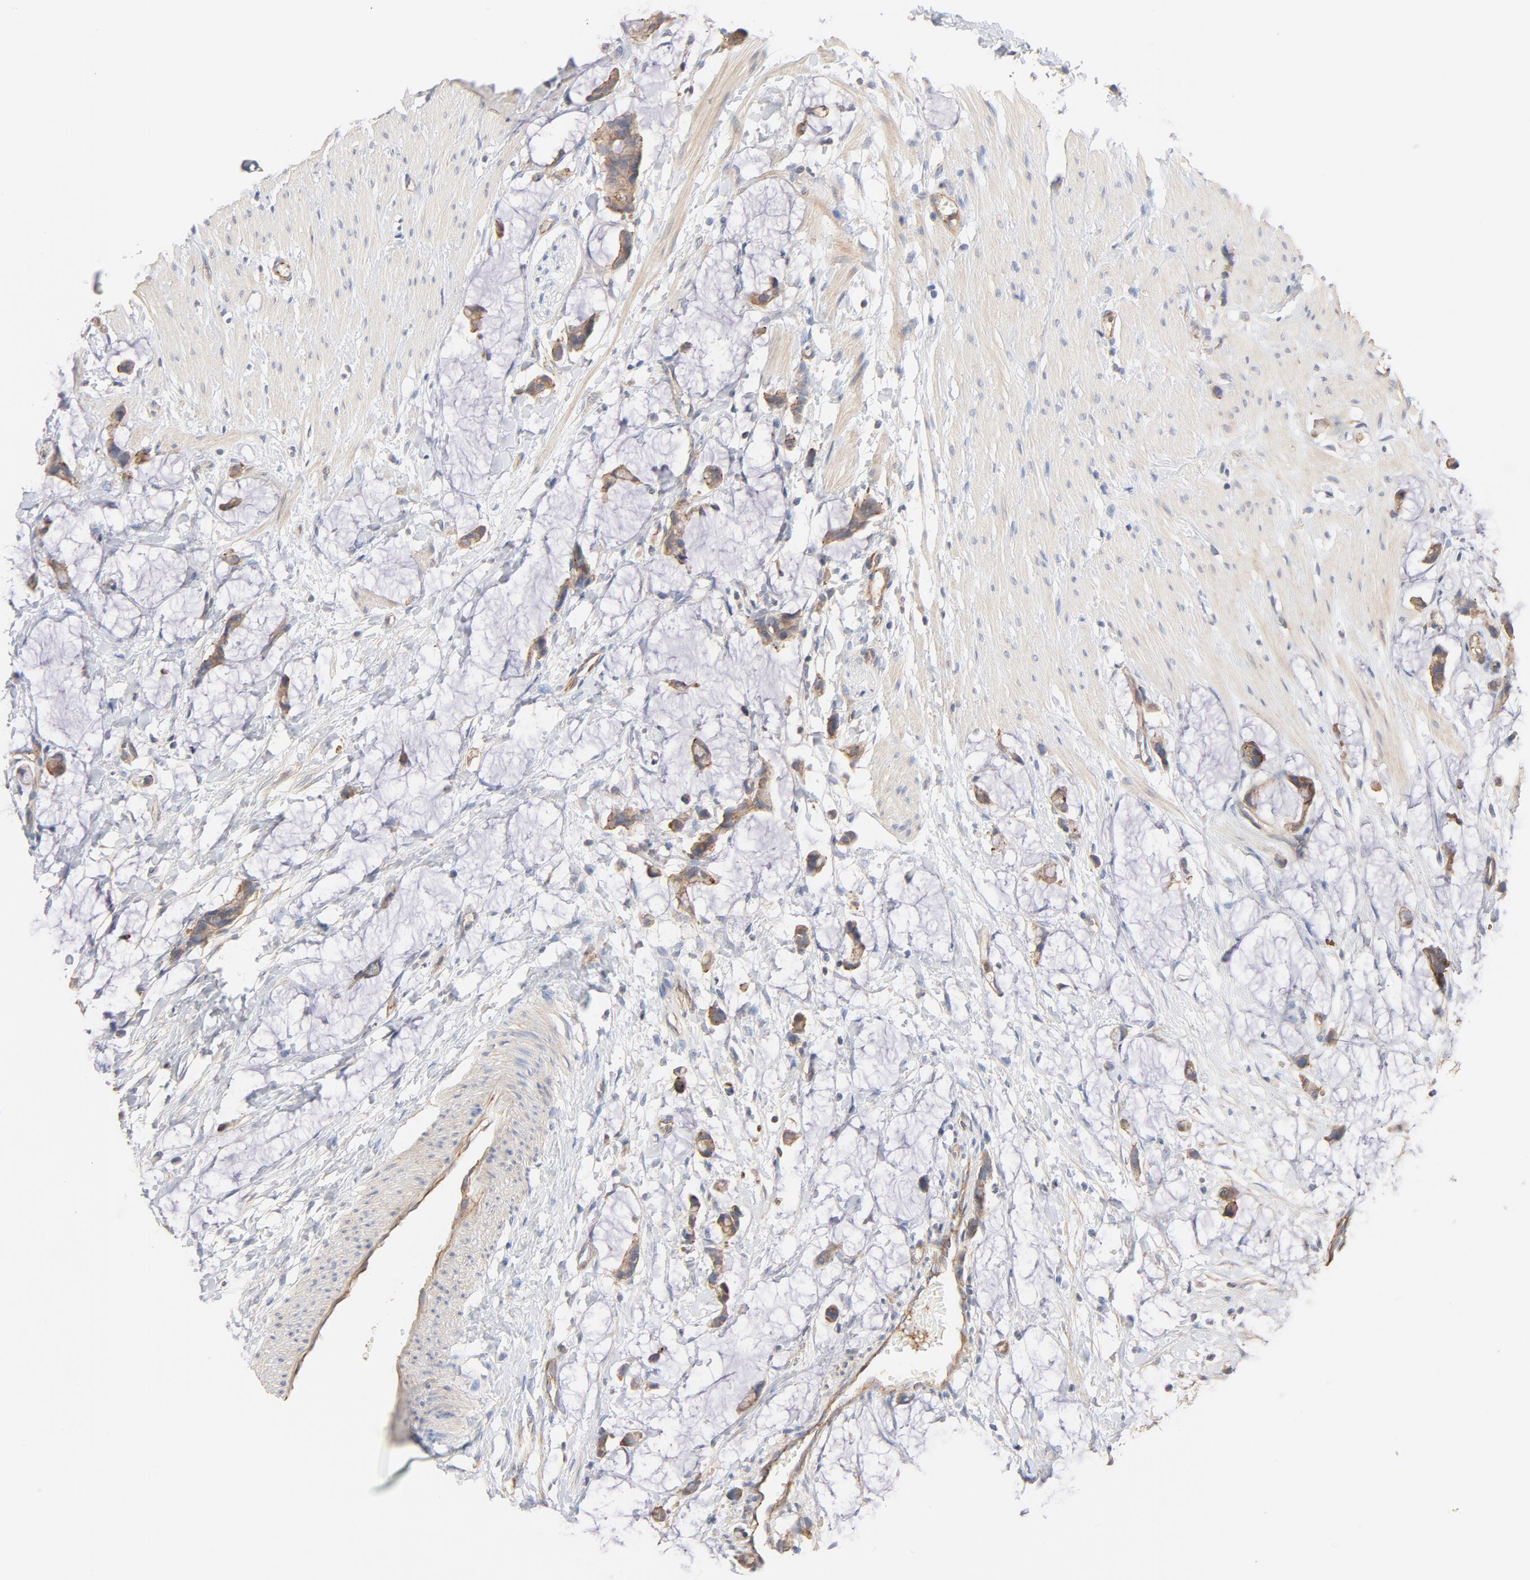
{"staining": {"intensity": "moderate", "quantity": ">75%", "location": "cytoplasmic/membranous"}, "tissue": "colorectal cancer", "cell_type": "Tumor cells", "image_type": "cancer", "snomed": [{"axis": "morphology", "description": "Adenocarcinoma, NOS"}, {"axis": "topography", "description": "Colon"}], "caption": "A high-resolution histopathology image shows immunohistochemistry staining of colorectal adenocarcinoma, which displays moderate cytoplasmic/membranous staining in about >75% of tumor cells.", "gene": "STRN3", "patient": {"sex": "male", "age": 14}}